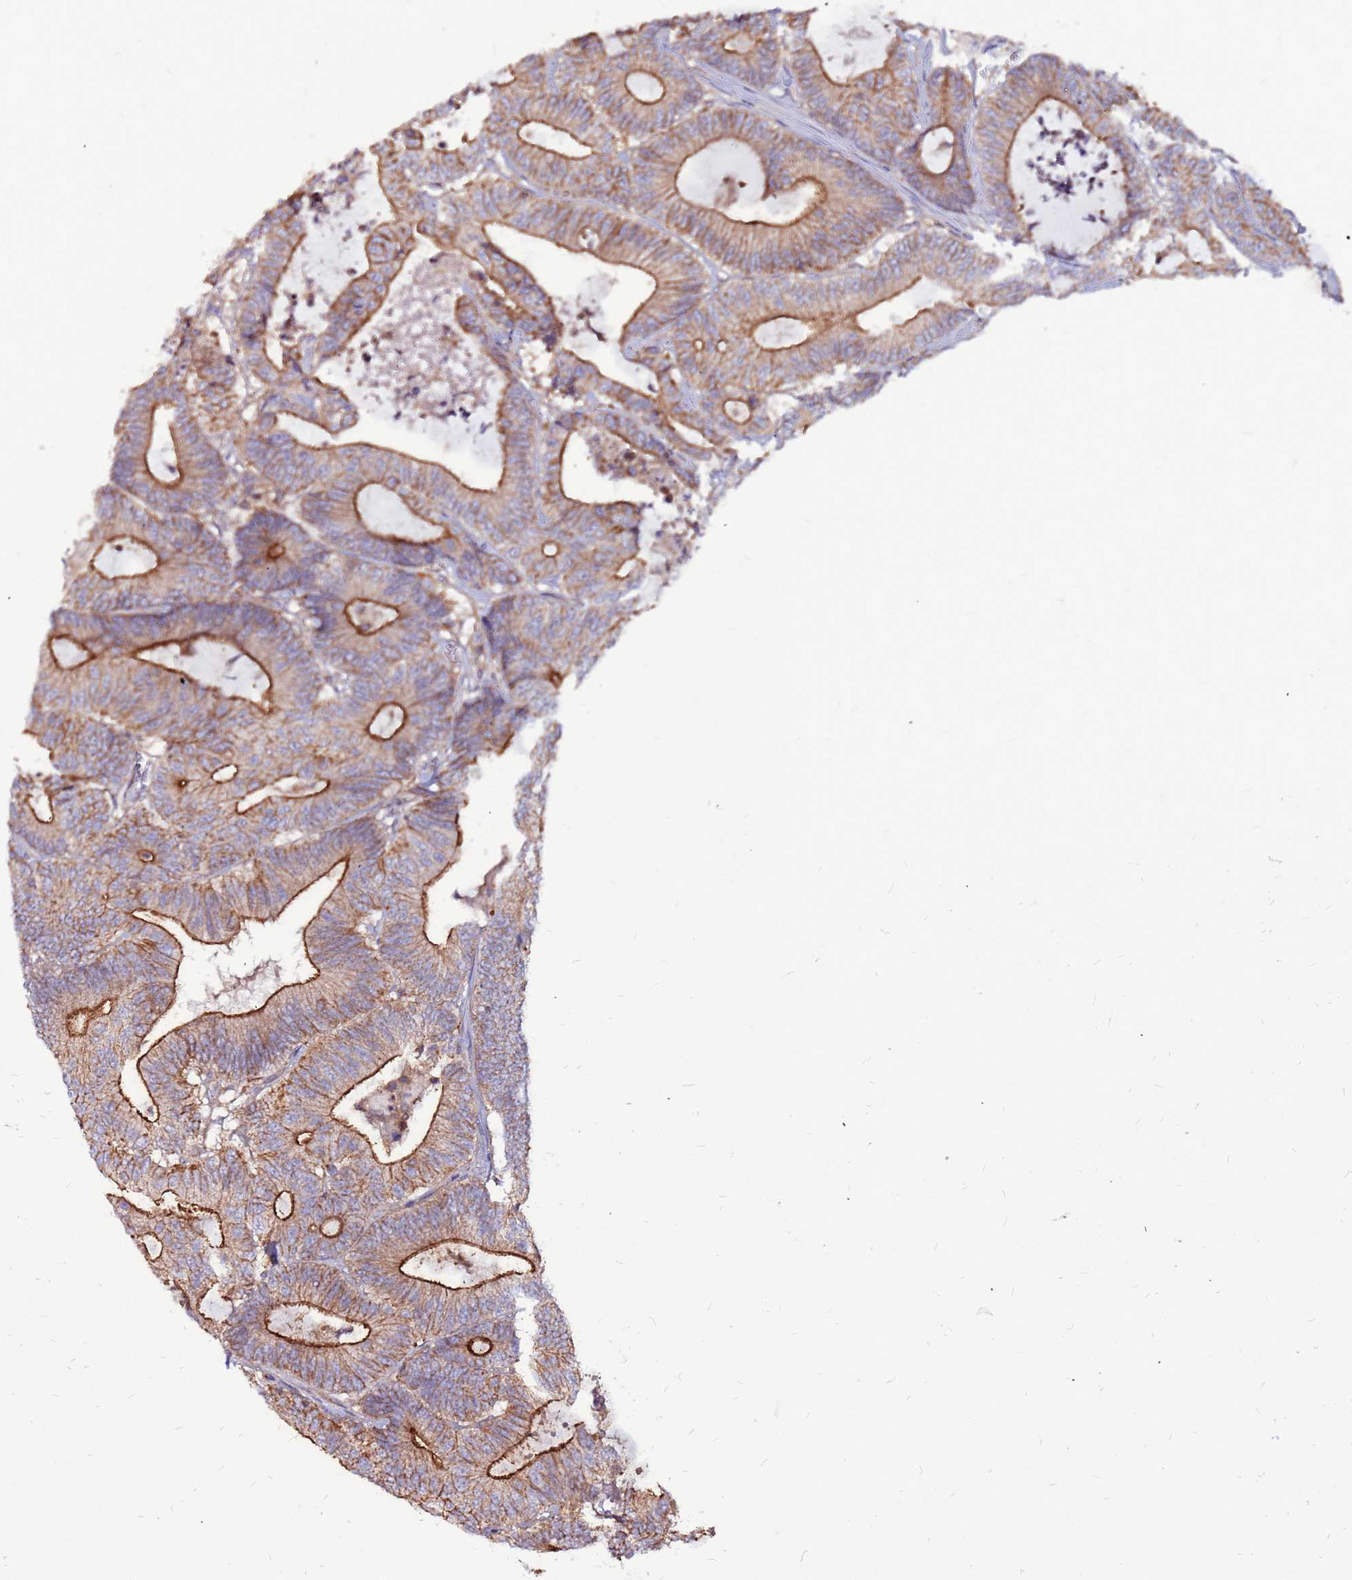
{"staining": {"intensity": "strong", "quantity": ">75%", "location": "cytoplasmic/membranous"}, "tissue": "colorectal cancer", "cell_type": "Tumor cells", "image_type": "cancer", "snomed": [{"axis": "morphology", "description": "Adenocarcinoma, NOS"}, {"axis": "topography", "description": "Colon"}], "caption": "Immunohistochemistry micrograph of neoplastic tissue: adenocarcinoma (colorectal) stained using IHC exhibits high levels of strong protein expression localized specifically in the cytoplasmic/membranous of tumor cells, appearing as a cytoplasmic/membranous brown color.", "gene": "NRN1L", "patient": {"sex": "female", "age": 84}}